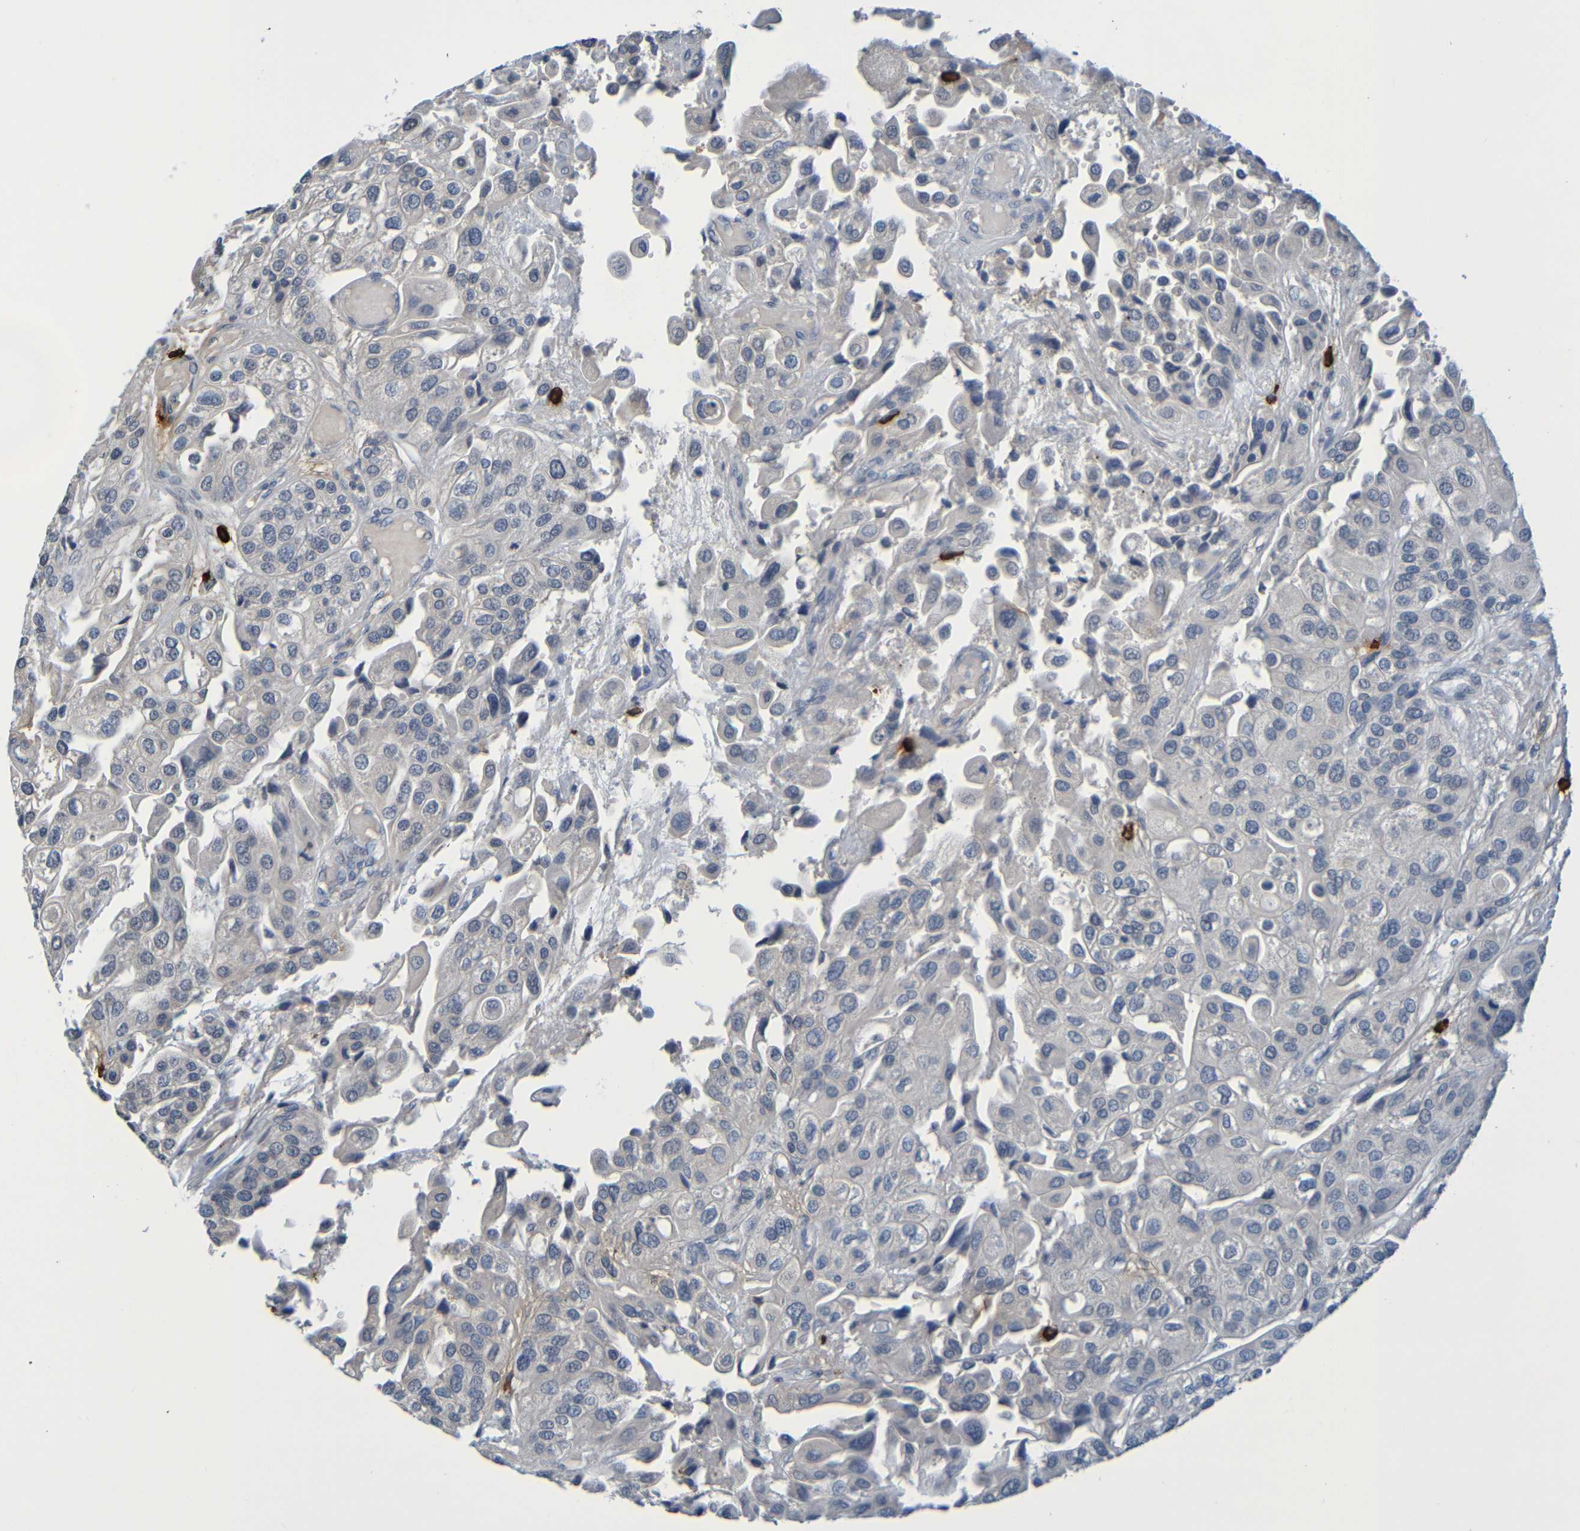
{"staining": {"intensity": "weak", "quantity": "<25%", "location": "cytoplasmic/membranous"}, "tissue": "urothelial cancer", "cell_type": "Tumor cells", "image_type": "cancer", "snomed": [{"axis": "morphology", "description": "Urothelial carcinoma, High grade"}, {"axis": "topography", "description": "Urinary bladder"}], "caption": "High magnification brightfield microscopy of urothelial cancer stained with DAB (3,3'-diaminobenzidine) (brown) and counterstained with hematoxylin (blue): tumor cells show no significant staining. (DAB immunohistochemistry with hematoxylin counter stain).", "gene": "C3AR1", "patient": {"sex": "female", "age": 64}}